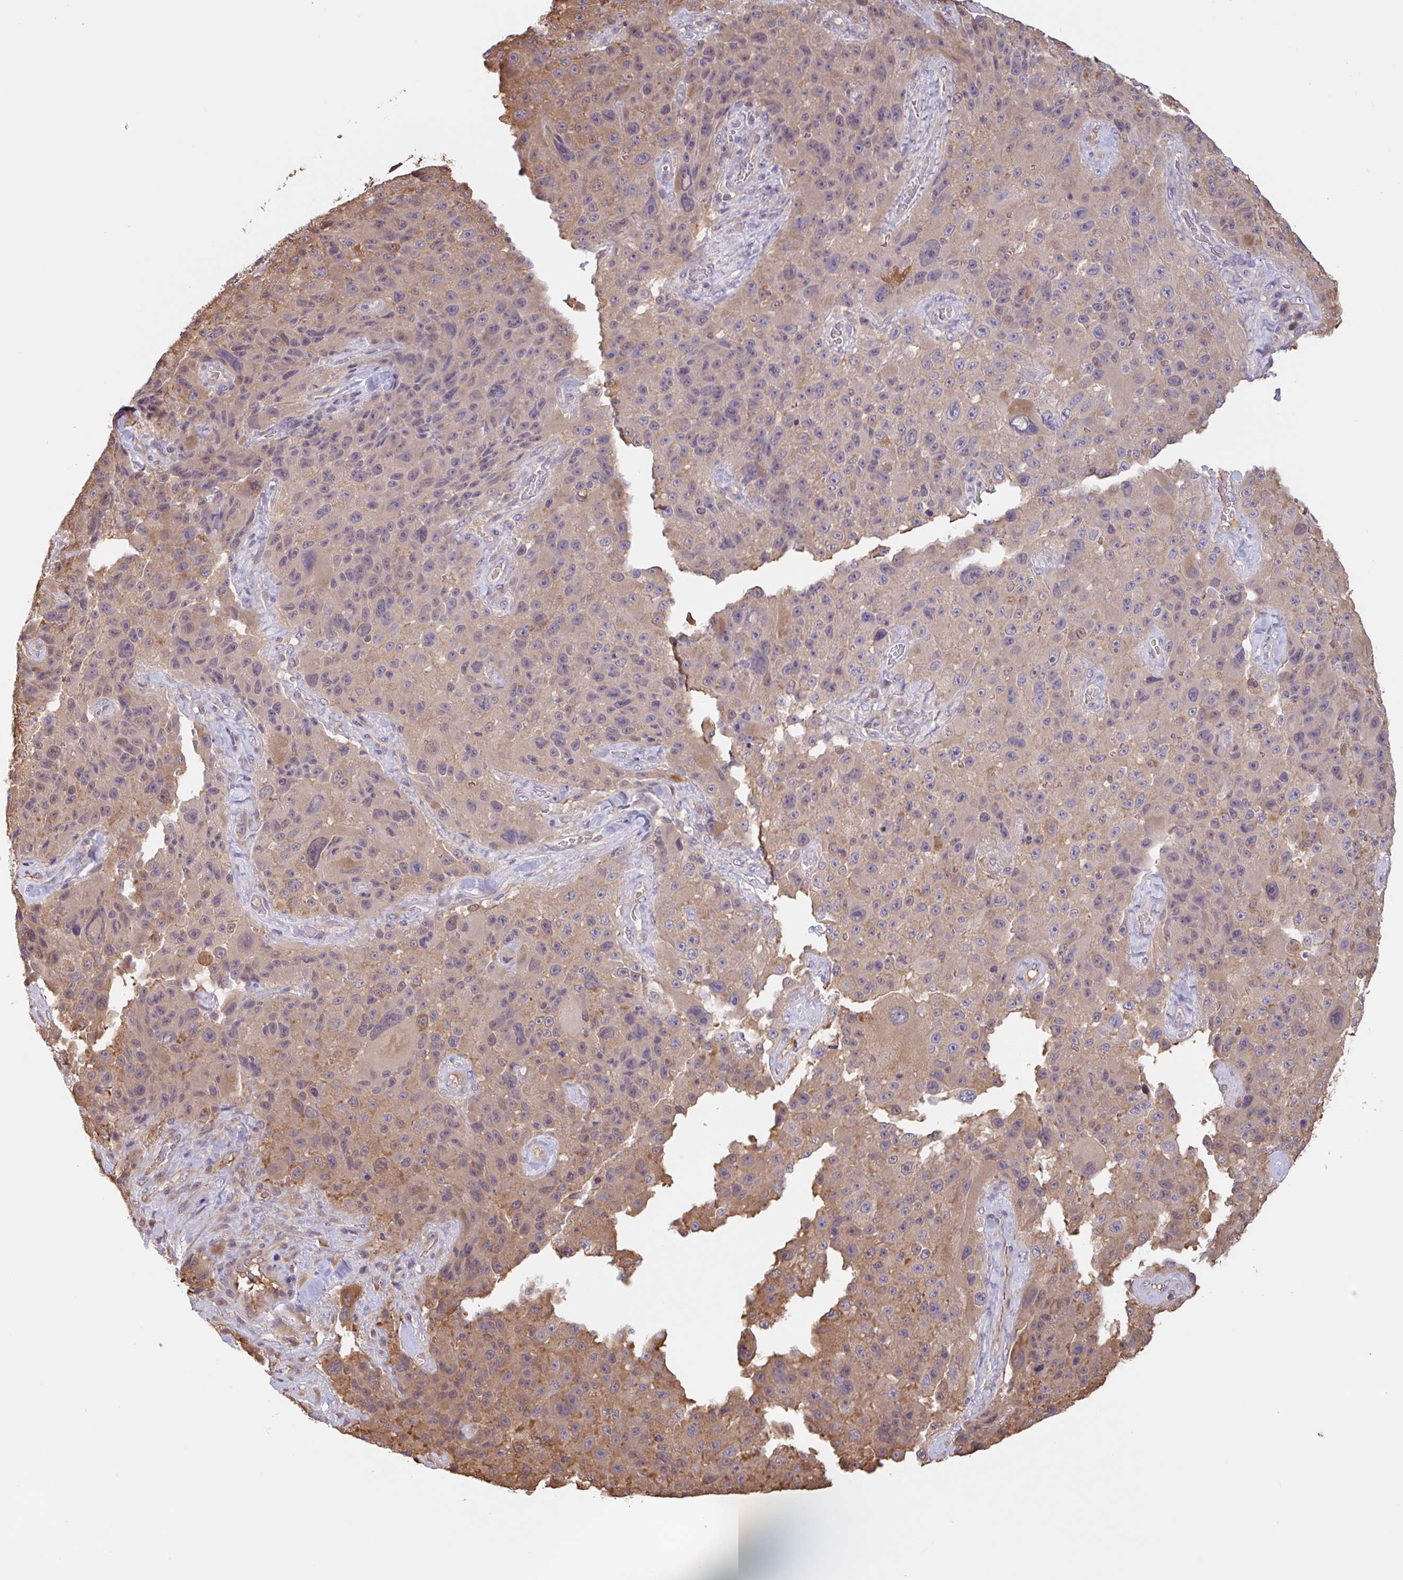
{"staining": {"intensity": "weak", "quantity": ">75%", "location": "cytoplasmic/membranous"}, "tissue": "melanoma", "cell_type": "Tumor cells", "image_type": "cancer", "snomed": [{"axis": "morphology", "description": "Malignant melanoma, Metastatic site"}, {"axis": "topography", "description": "Lymph node"}], "caption": "Immunohistochemistry photomicrograph of malignant melanoma (metastatic site) stained for a protein (brown), which displays low levels of weak cytoplasmic/membranous positivity in about >75% of tumor cells.", "gene": "OTOP2", "patient": {"sex": "male", "age": 62}}